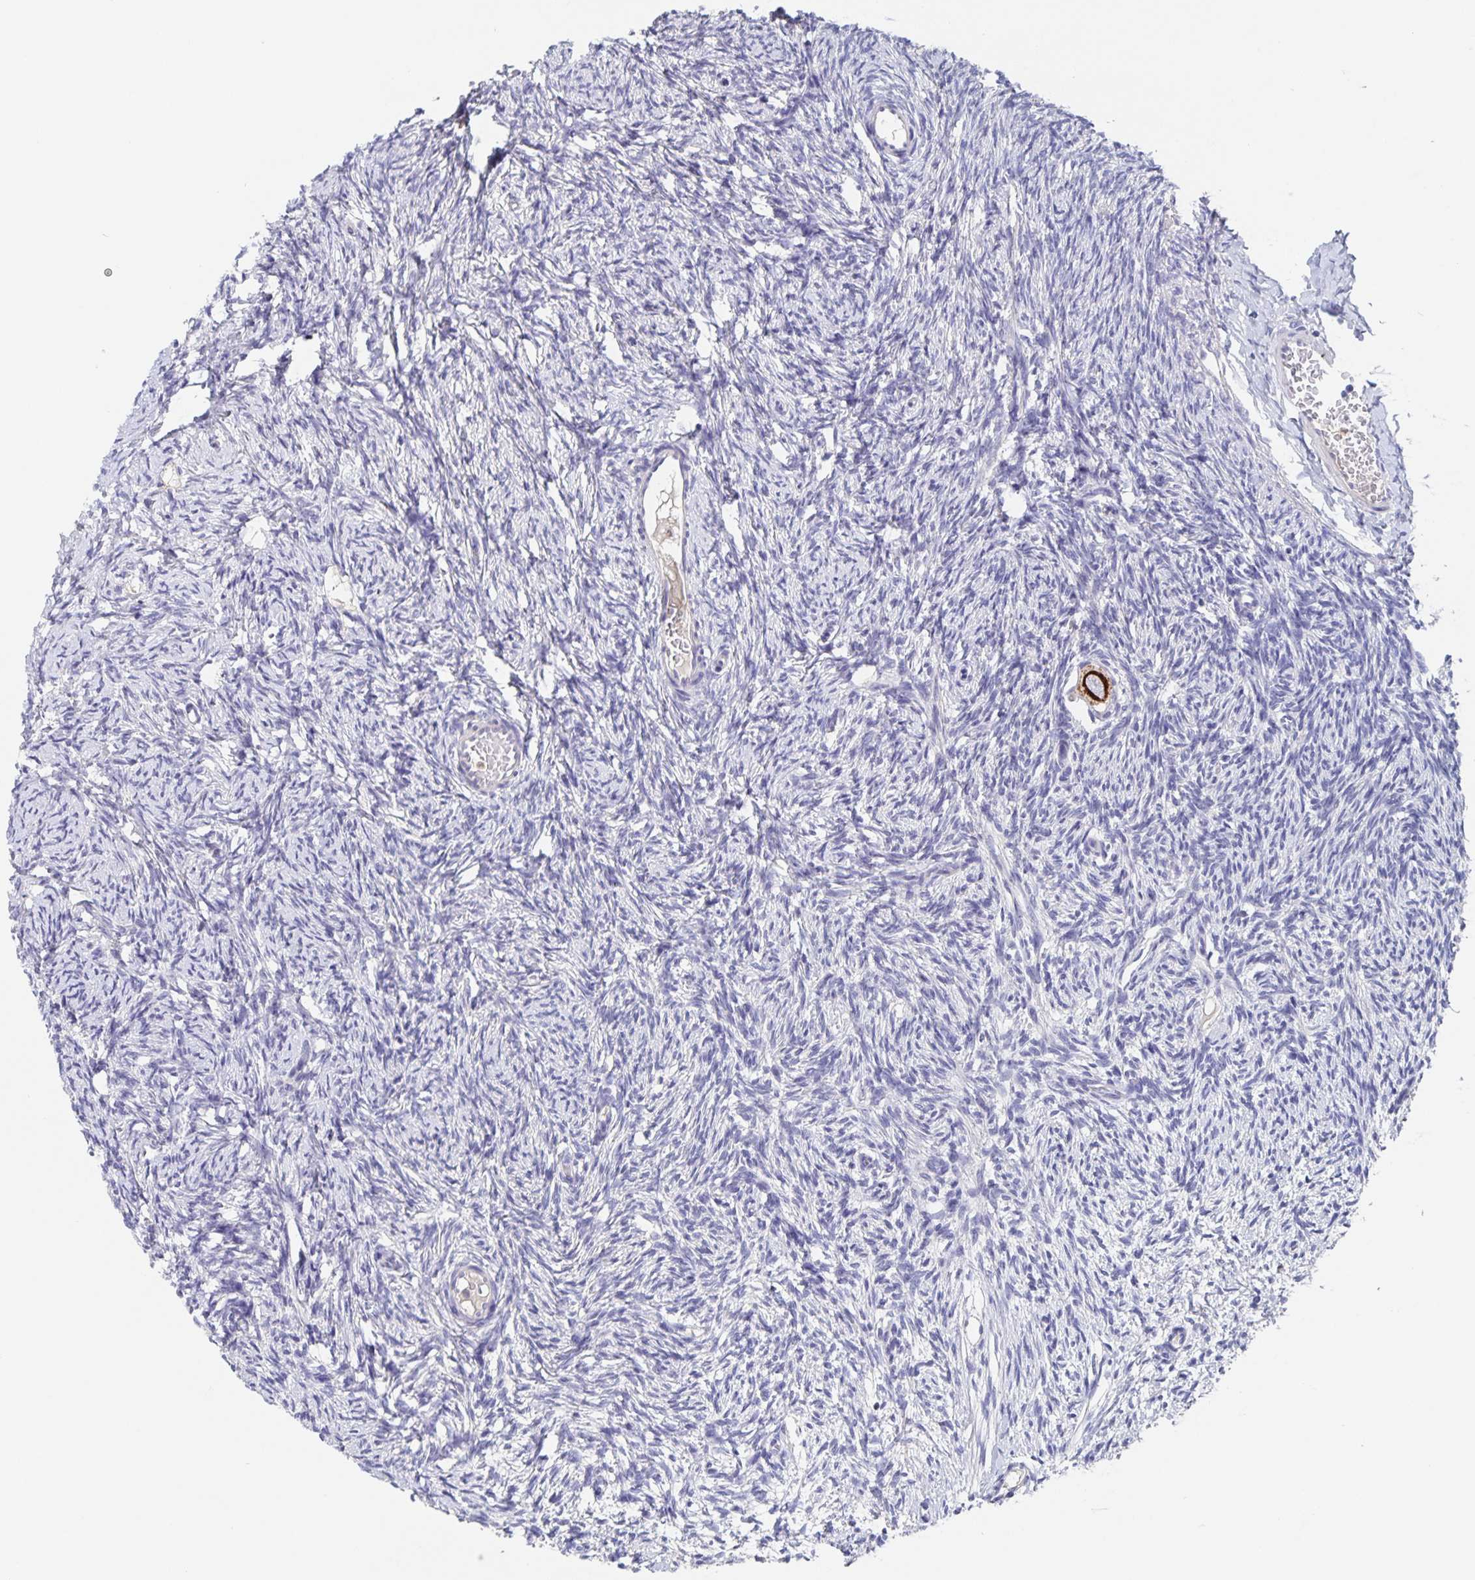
{"staining": {"intensity": "strong", "quantity": ">75%", "location": "cytoplasmic/membranous"}, "tissue": "ovary", "cell_type": "Follicle cells", "image_type": "normal", "snomed": [{"axis": "morphology", "description": "Normal tissue, NOS"}, {"axis": "topography", "description": "Ovary"}], "caption": "The histopathology image shows immunohistochemical staining of unremarkable ovary. There is strong cytoplasmic/membranous staining is seen in about >75% of follicle cells.", "gene": "CDC42BPG", "patient": {"sex": "female", "age": 33}}